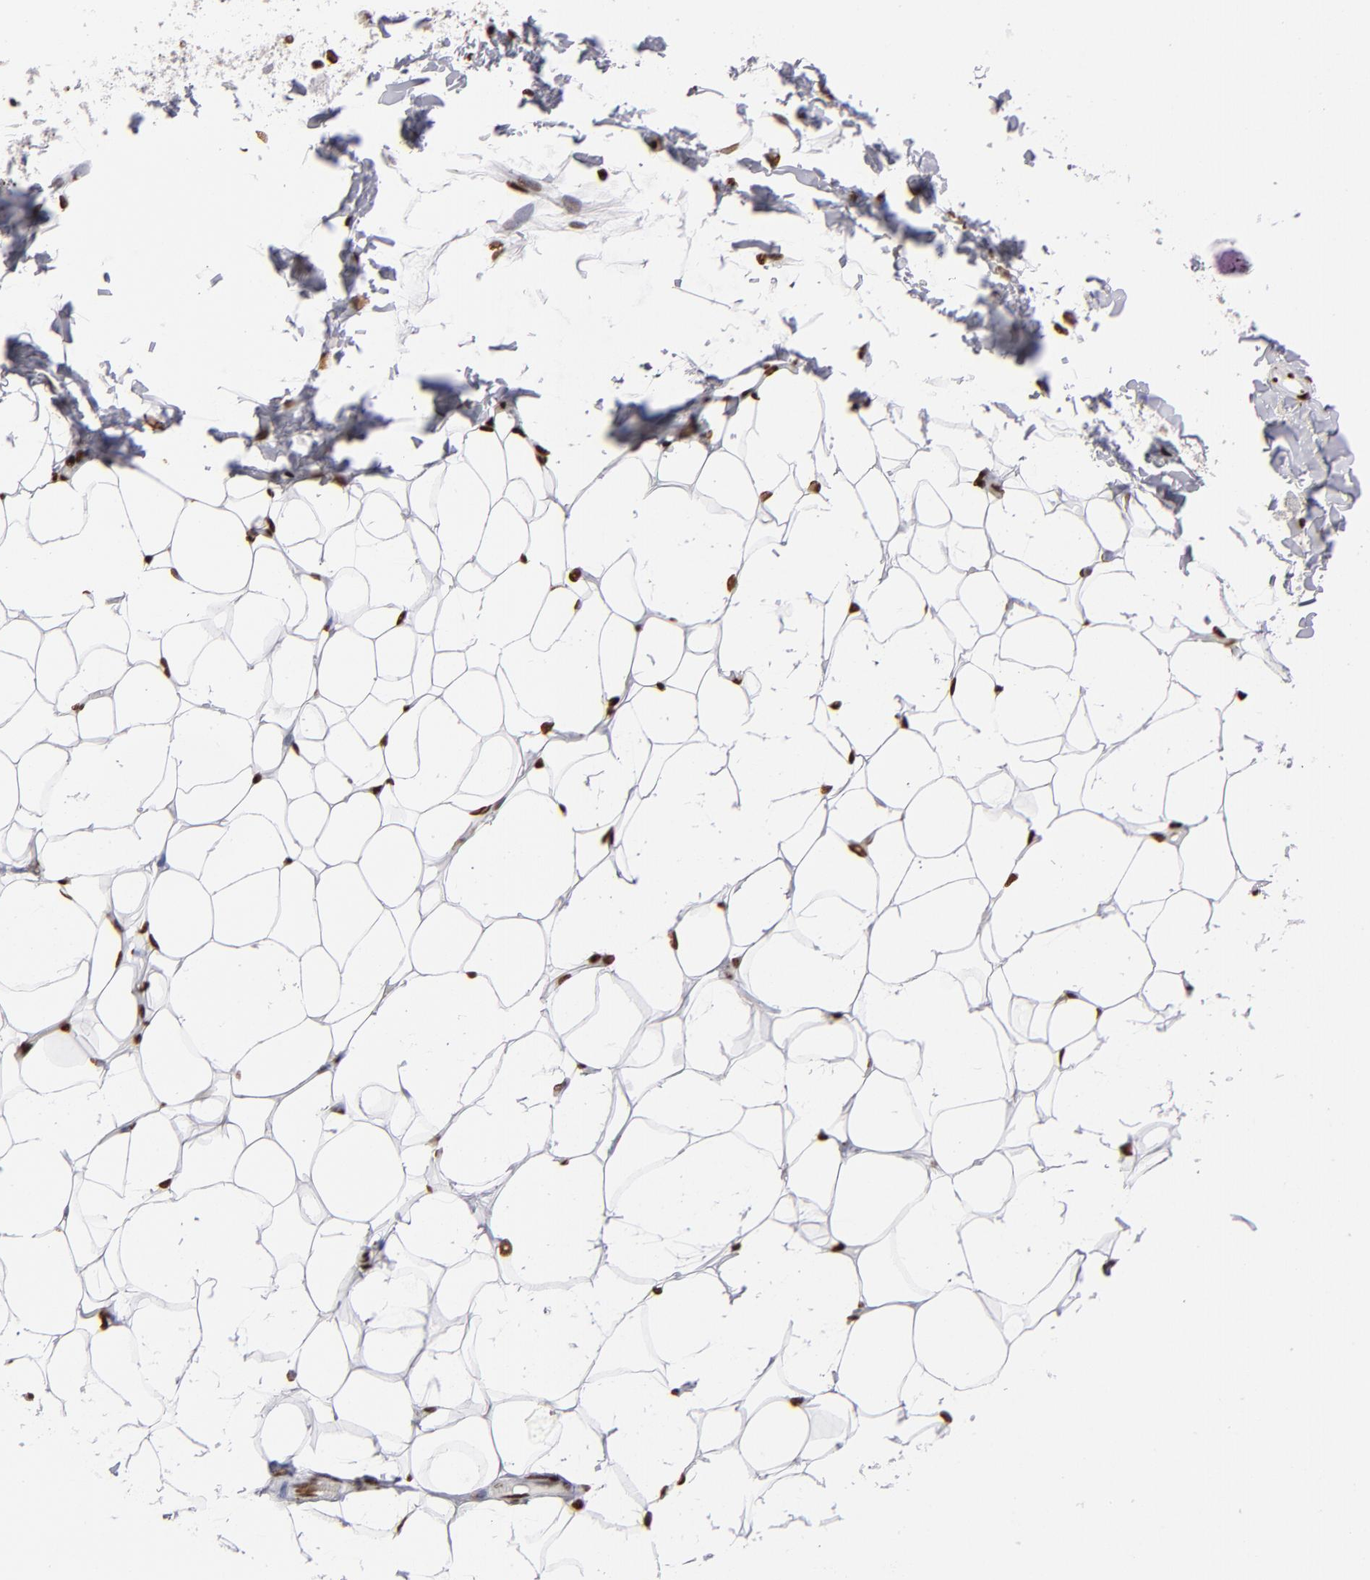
{"staining": {"intensity": "strong", "quantity": "25%-75%", "location": "nuclear"}, "tissue": "adipose tissue", "cell_type": "Adipocytes", "image_type": "normal", "snomed": [{"axis": "morphology", "description": "Normal tissue, NOS"}, {"axis": "topography", "description": "Soft tissue"}], "caption": "Human adipose tissue stained for a protein (brown) exhibits strong nuclear positive expression in approximately 25%-75% of adipocytes.", "gene": "MRE11", "patient": {"sex": "male", "age": 26}}